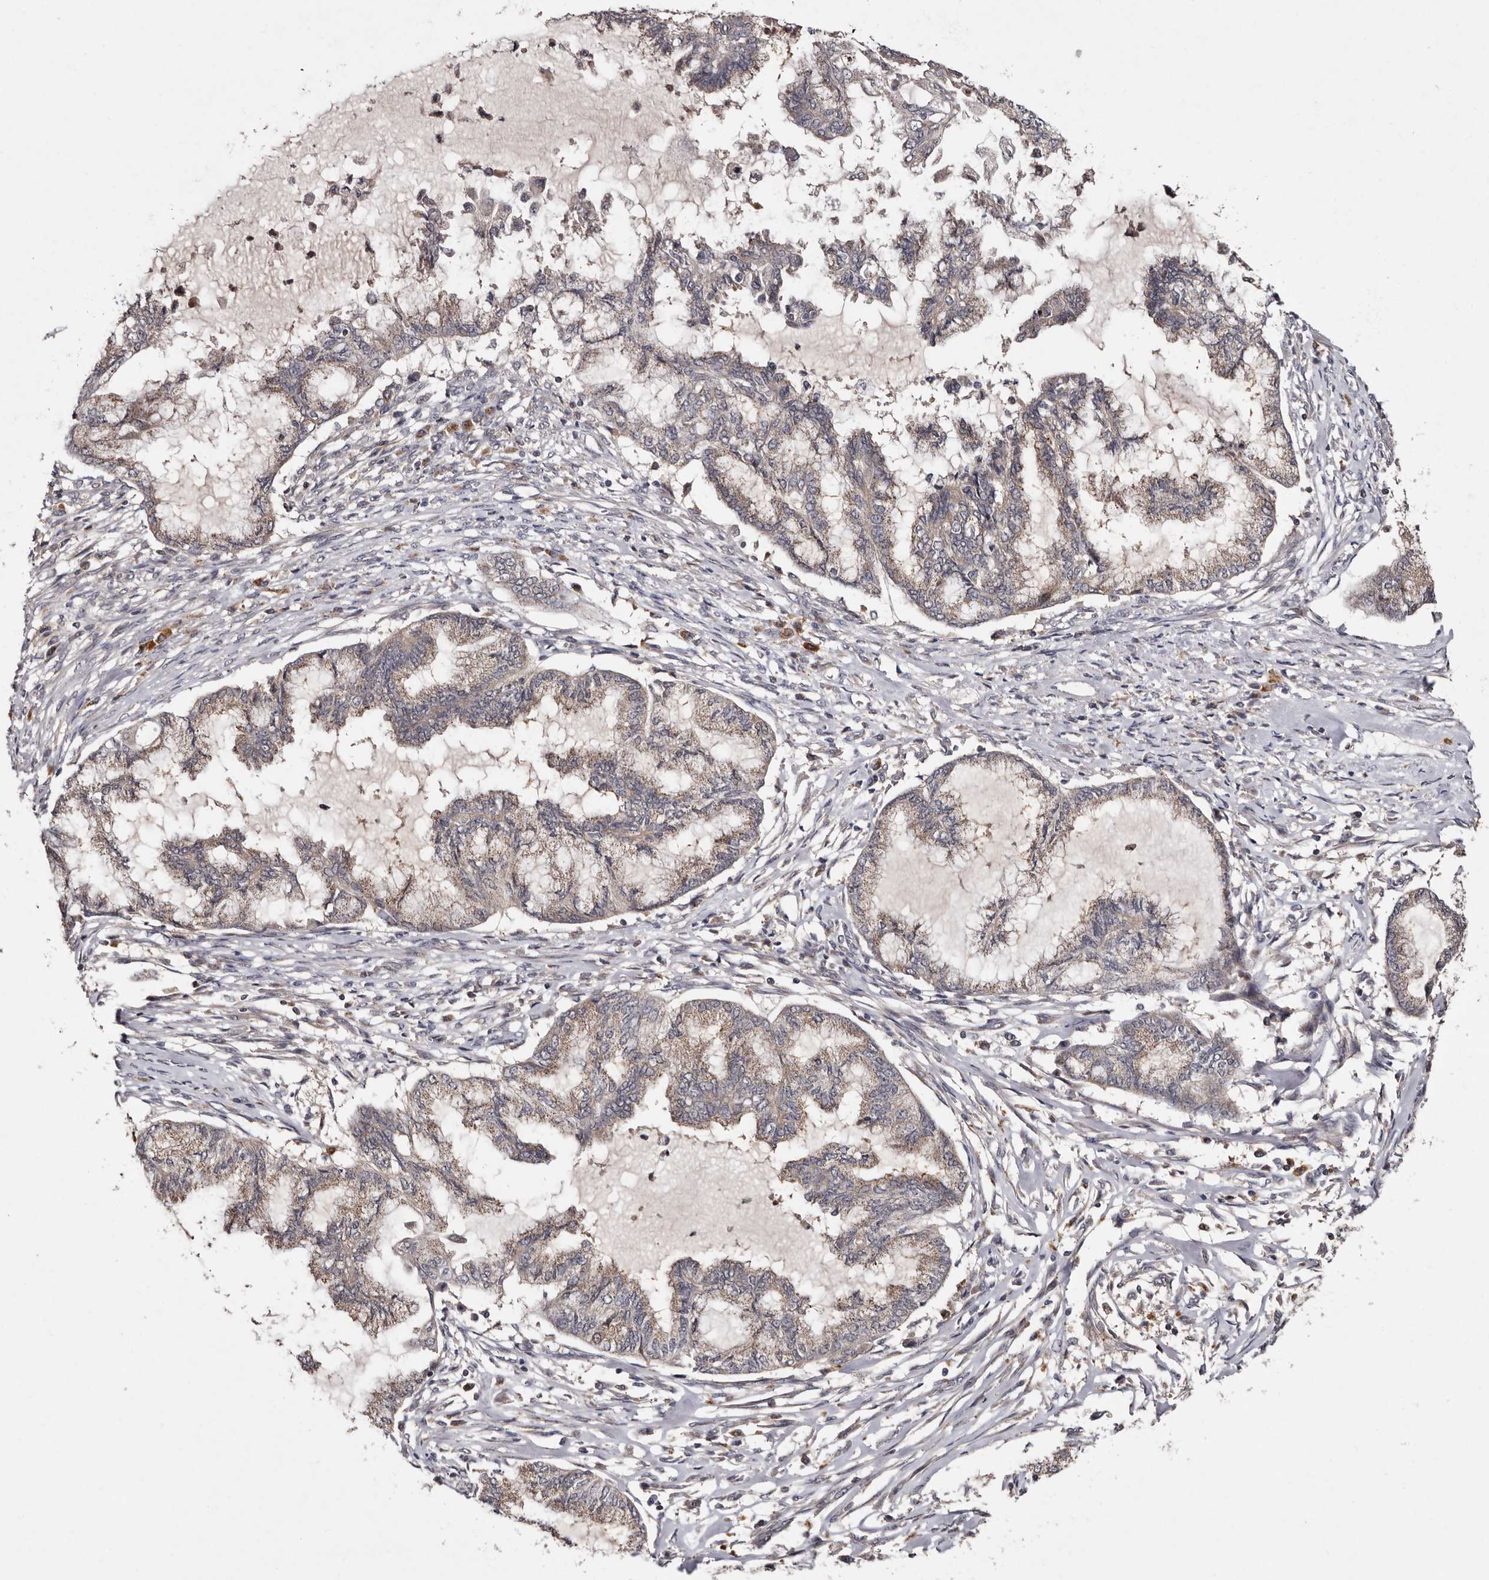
{"staining": {"intensity": "weak", "quantity": ">75%", "location": "cytoplasmic/membranous"}, "tissue": "endometrial cancer", "cell_type": "Tumor cells", "image_type": "cancer", "snomed": [{"axis": "morphology", "description": "Adenocarcinoma, NOS"}, {"axis": "topography", "description": "Endometrium"}], "caption": "Immunohistochemical staining of human endometrial cancer shows low levels of weak cytoplasmic/membranous protein positivity in approximately >75% of tumor cells. (Brightfield microscopy of DAB IHC at high magnification).", "gene": "DNPH1", "patient": {"sex": "female", "age": 86}}